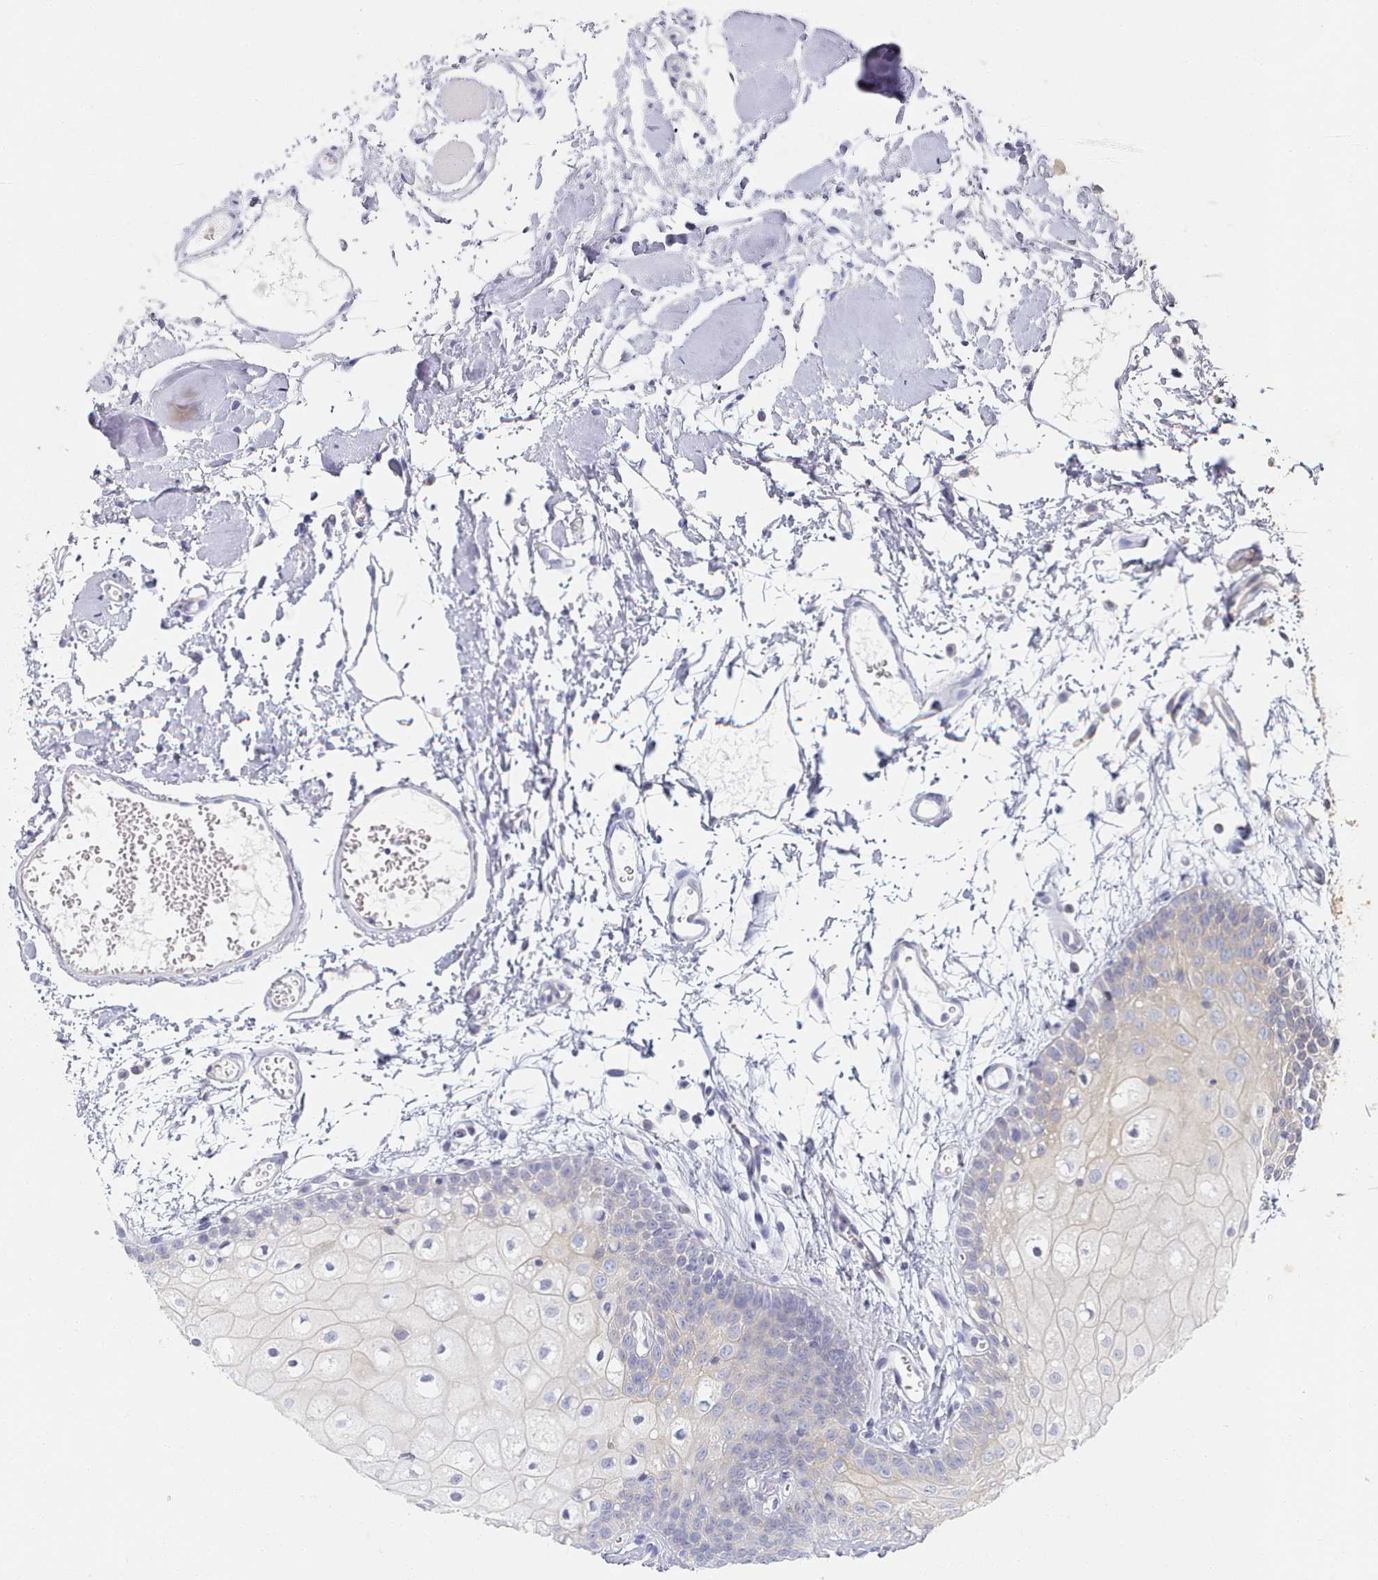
{"staining": {"intensity": "moderate", "quantity": "<25%", "location": "cytoplasmic/membranous"}, "tissue": "oral mucosa", "cell_type": "Squamous epithelial cells", "image_type": "normal", "snomed": [{"axis": "morphology", "description": "Normal tissue, NOS"}, {"axis": "topography", "description": "Oral tissue"}, {"axis": "topography", "description": "Tounge, NOS"}], "caption": "Normal oral mucosa reveals moderate cytoplasmic/membranous positivity in about <25% of squamous epithelial cells, visualized by immunohistochemistry.", "gene": "TYW1B", "patient": {"sex": "female", "age": 73}}